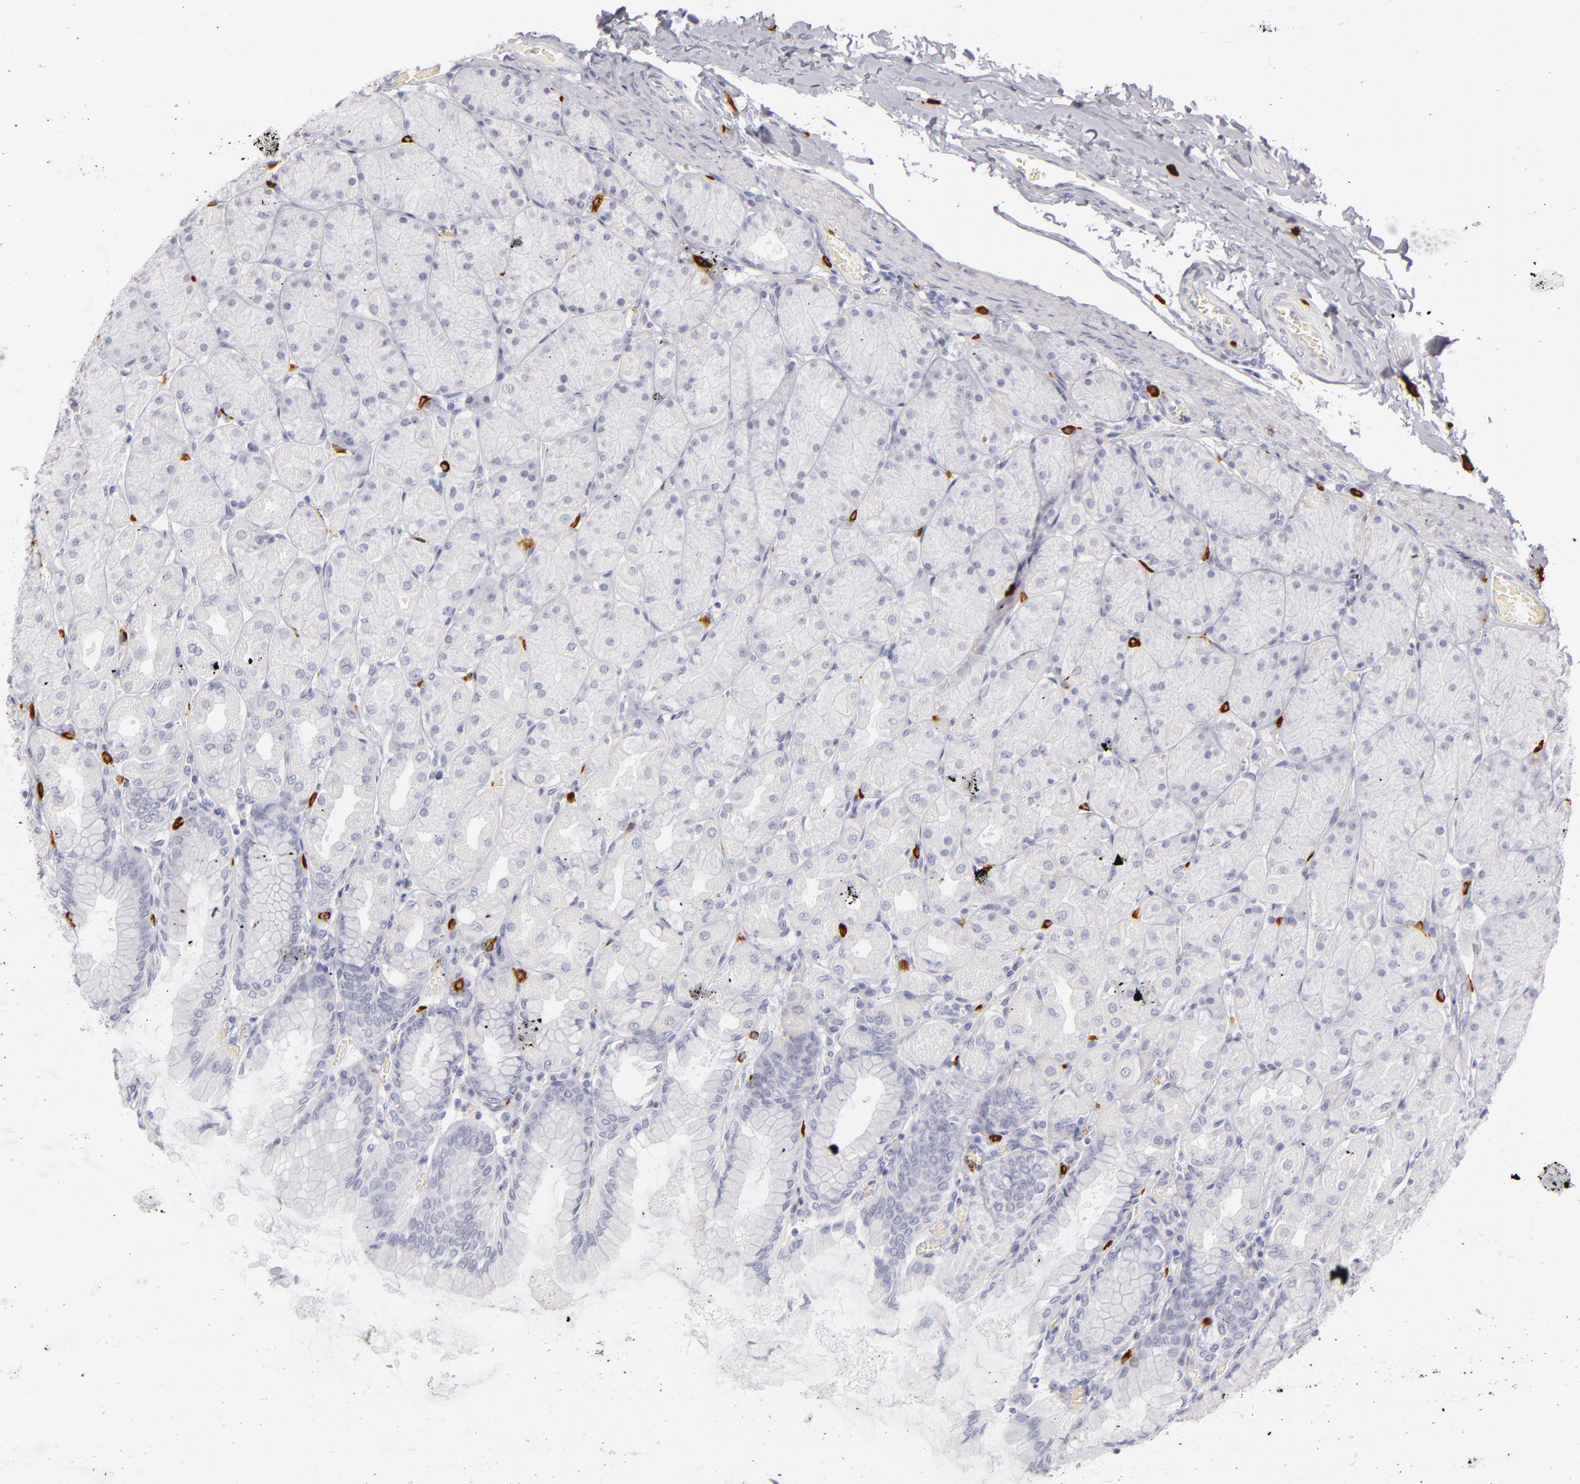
{"staining": {"intensity": "negative", "quantity": "none", "location": "none"}, "tissue": "stomach", "cell_type": "Glandular cells", "image_type": "normal", "snomed": [{"axis": "morphology", "description": "Normal tissue, NOS"}, {"axis": "topography", "description": "Stomach, upper"}], "caption": "Immunohistochemistry micrograph of unremarkable stomach stained for a protein (brown), which demonstrates no expression in glandular cells. (Immunohistochemistry (ihc), brightfield microscopy, high magnification).", "gene": "TPSD1", "patient": {"sex": "female", "age": 56}}